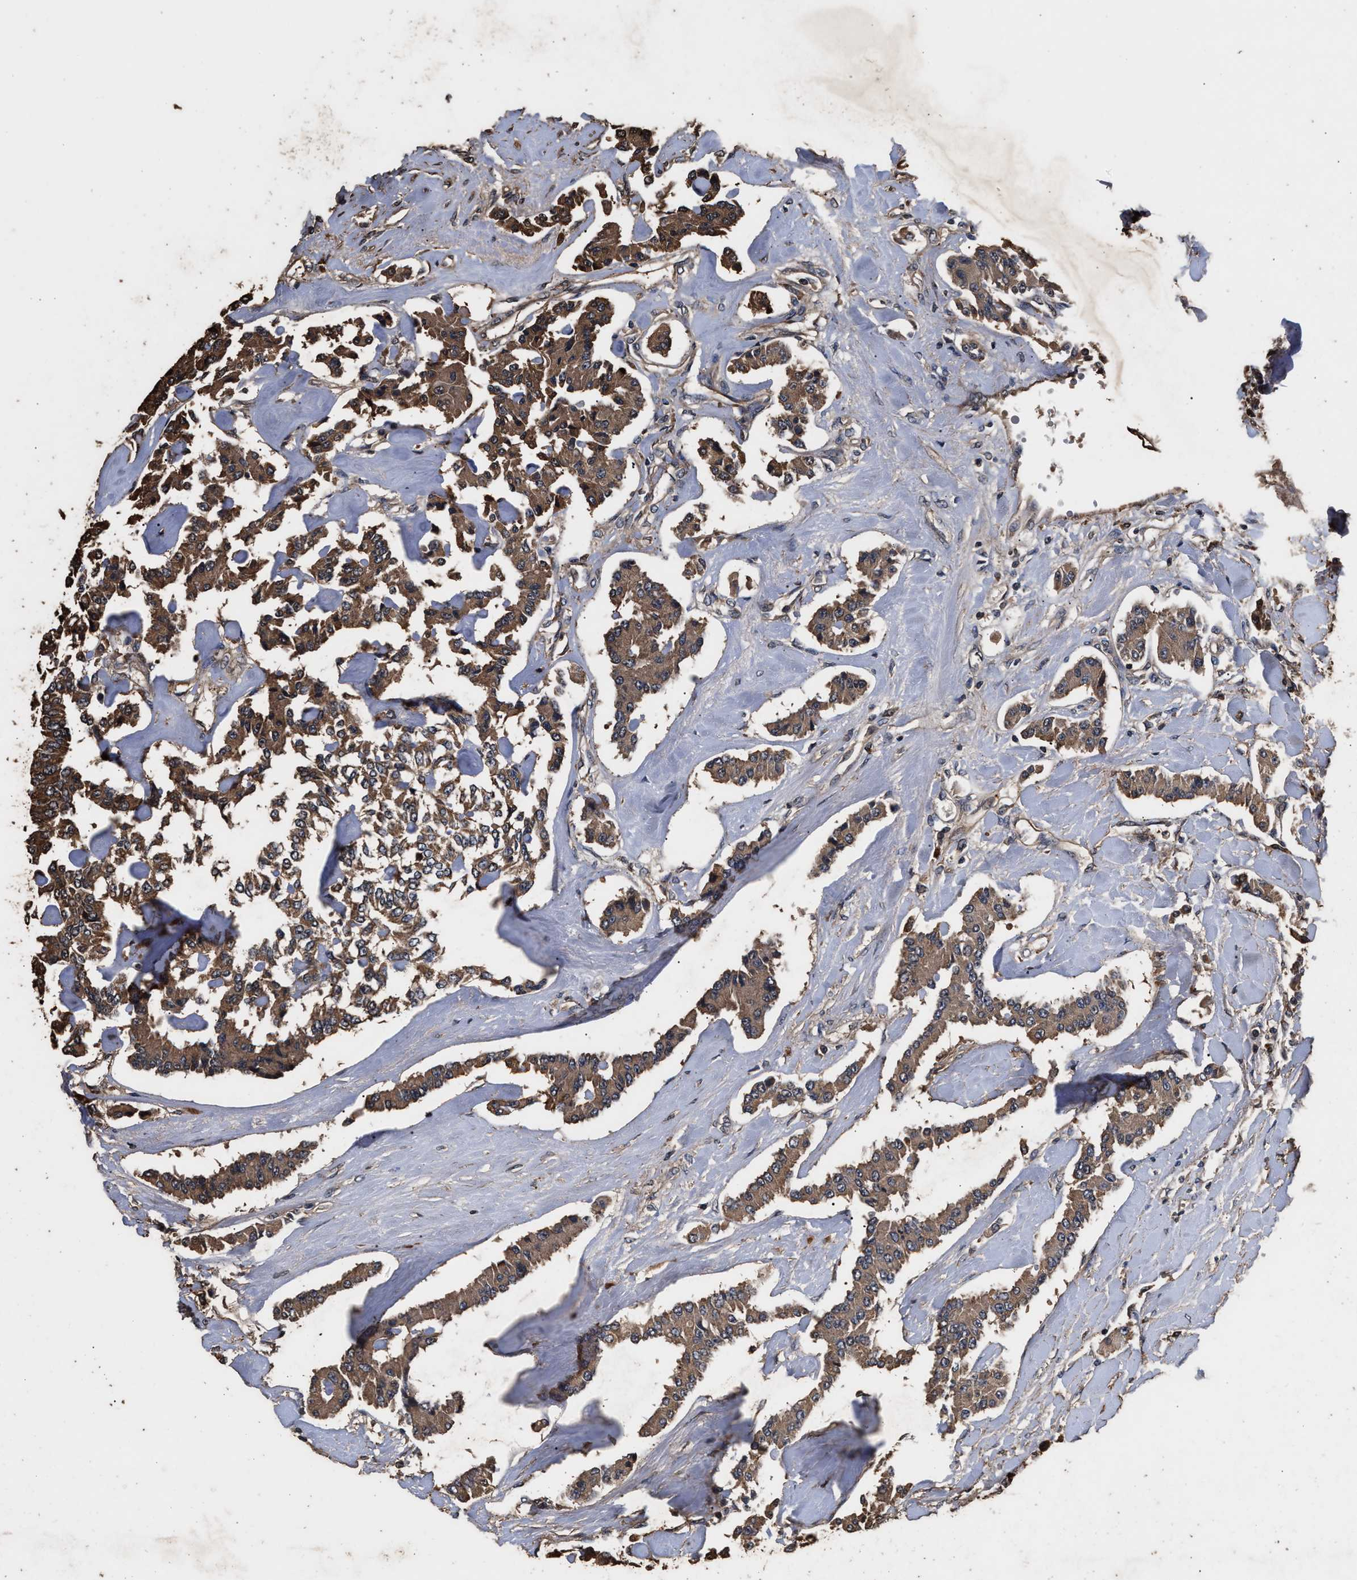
{"staining": {"intensity": "moderate", "quantity": ">75%", "location": "cytoplasmic/membranous"}, "tissue": "carcinoid", "cell_type": "Tumor cells", "image_type": "cancer", "snomed": [{"axis": "morphology", "description": "Carcinoid, malignant, NOS"}, {"axis": "topography", "description": "Pancreas"}], "caption": "Immunohistochemical staining of human malignant carcinoid demonstrates medium levels of moderate cytoplasmic/membranous positivity in approximately >75% of tumor cells. The staining was performed using DAB (3,3'-diaminobenzidine), with brown indicating positive protein expression. Nuclei are stained blue with hematoxylin.", "gene": "KYAT1", "patient": {"sex": "male", "age": 41}}